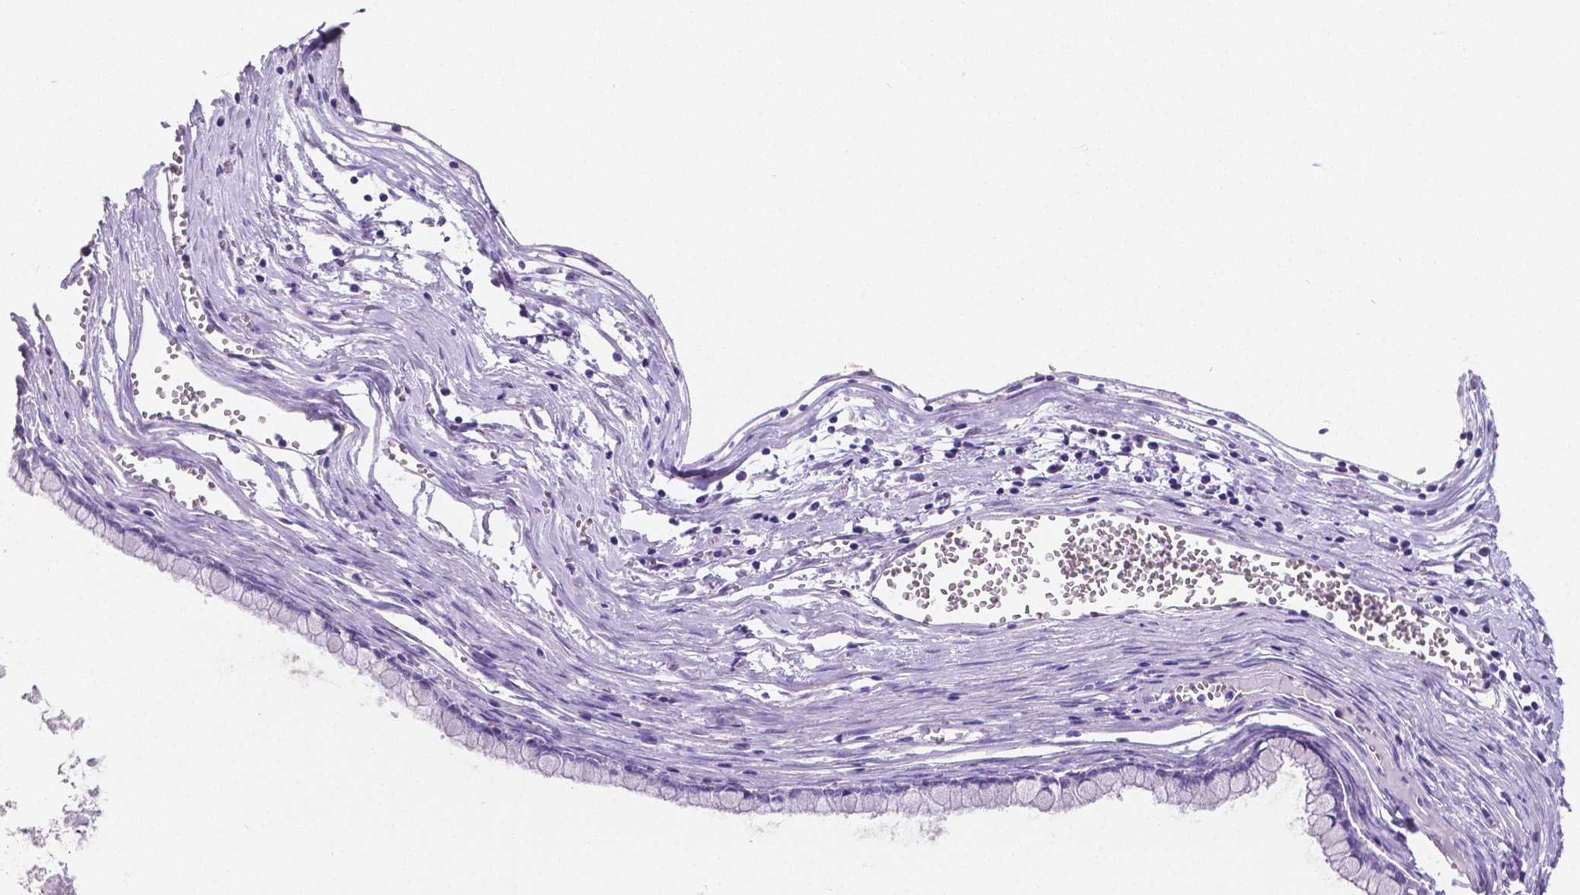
{"staining": {"intensity": "negative", "quantity": "none", "location": "none"}, "tissue": "ovarian cancer", "cell_type": "Tumor cells", "image_type": "cancer", "snomed": [{"axis": "morphology", "description": "Cystadenocarcinoma, mucinous, NOS"}, {"axis": "topography", "description": "Ovary"}], "caption": "Micrograph shows no protein positivity in tumor cells of ovarian cancer (mucinous cystadenocarcinoma) tissue. (DAB (3,3'-diaminobenzidine) IHC with hematoxylin counter stain).", "gene": "SATB2", "patient": {"sex": "female", "age": 67}}